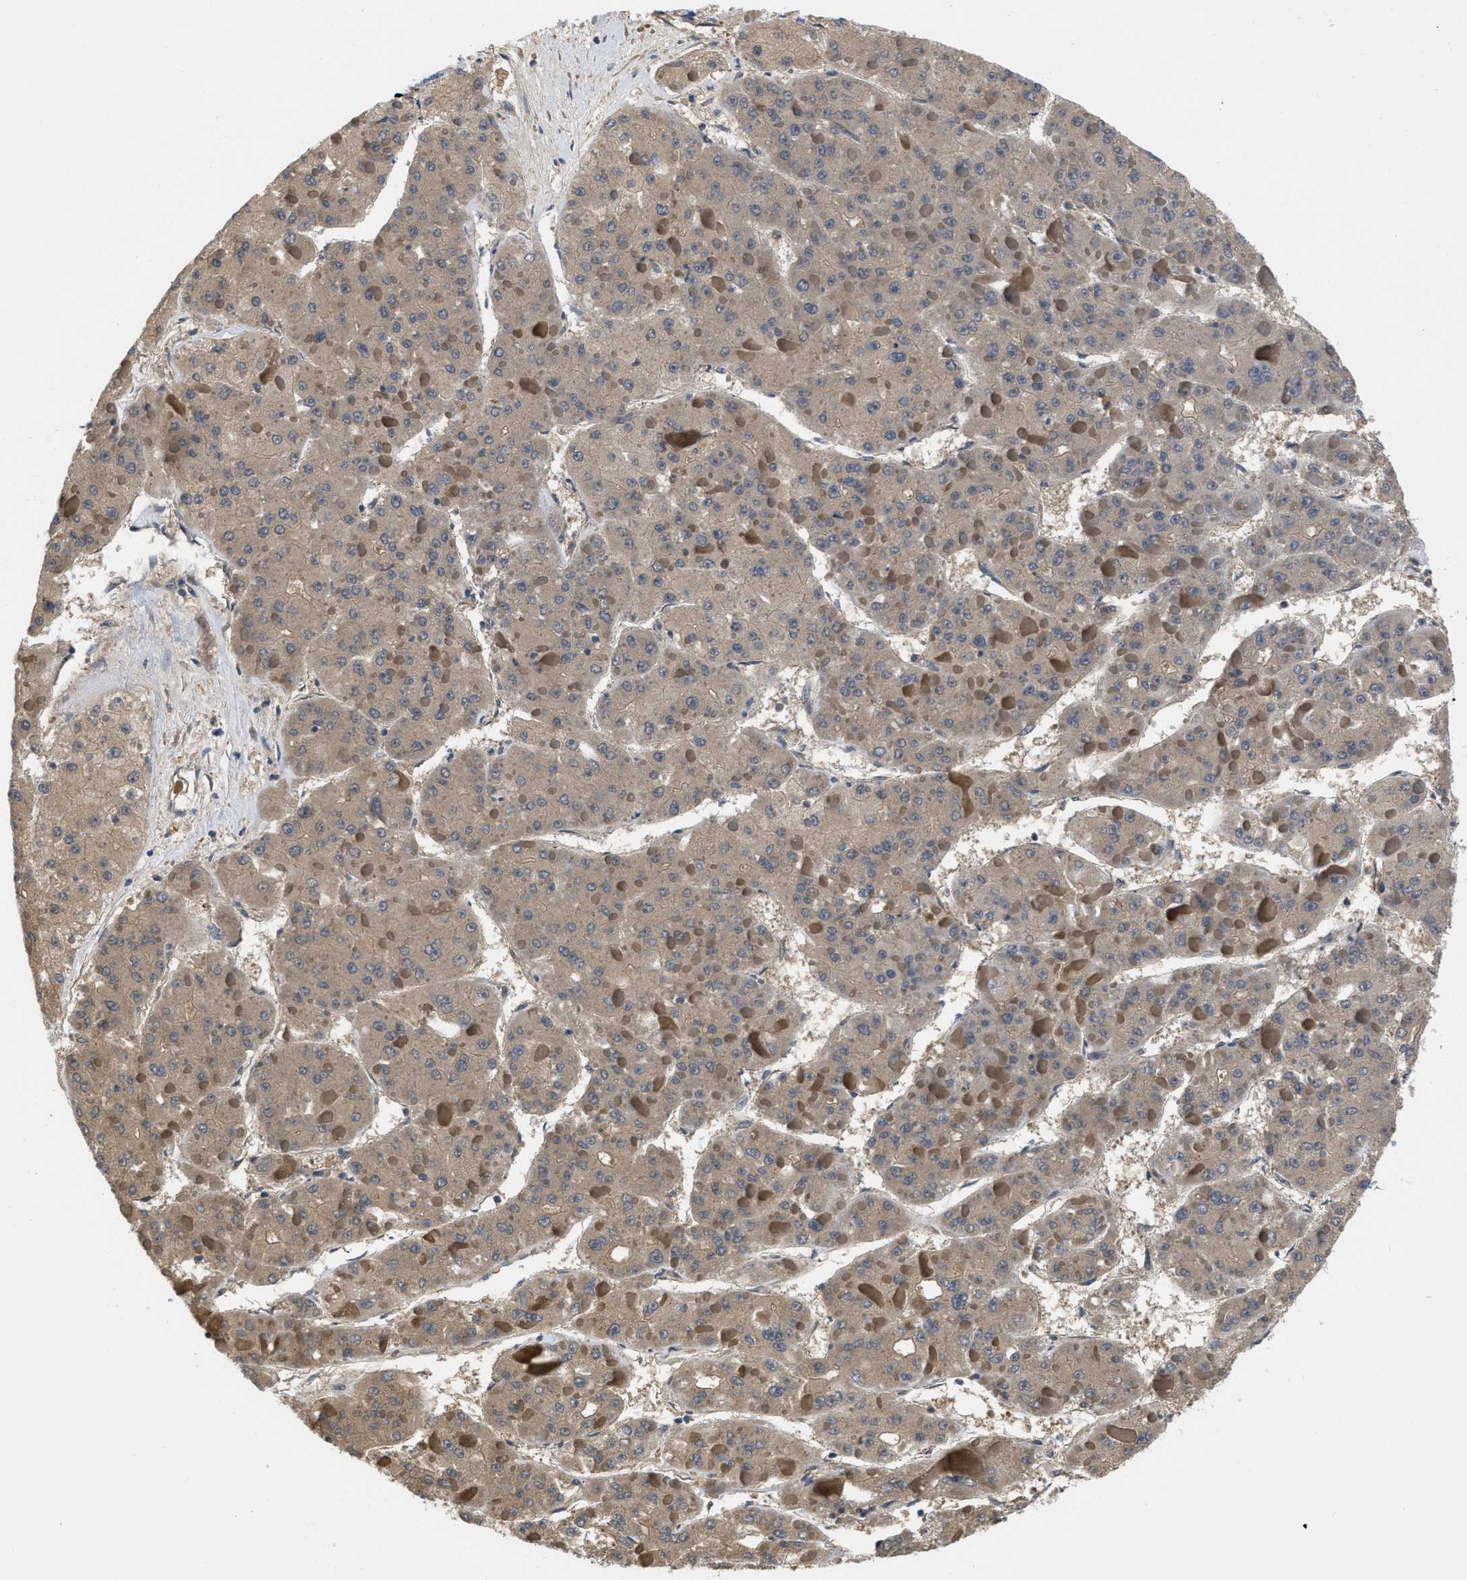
{"staining": {"intensity": "moderate", "quantity": ">75%", "location": "cytoplasmic/membranous"}, "tissue": "liver cancer", "cell_type": "Tumor cells", "image_type": "cancer", "snomed": [{"axis": "morphology", "description": "Carcinoma, Hepatocellular, NOS"}, {"axis": "topography", "description": "Liver"}], "caption": "IHC (DAB) staining of liver cancer displays moderate cytoplasmic/membranous protein staining in approximately >75% of tumor cells. The protein is shown in brown color, while the nuclei are stained blue.", "gene": "CRYM", "patient": {"sex": "female", "age": 73}}